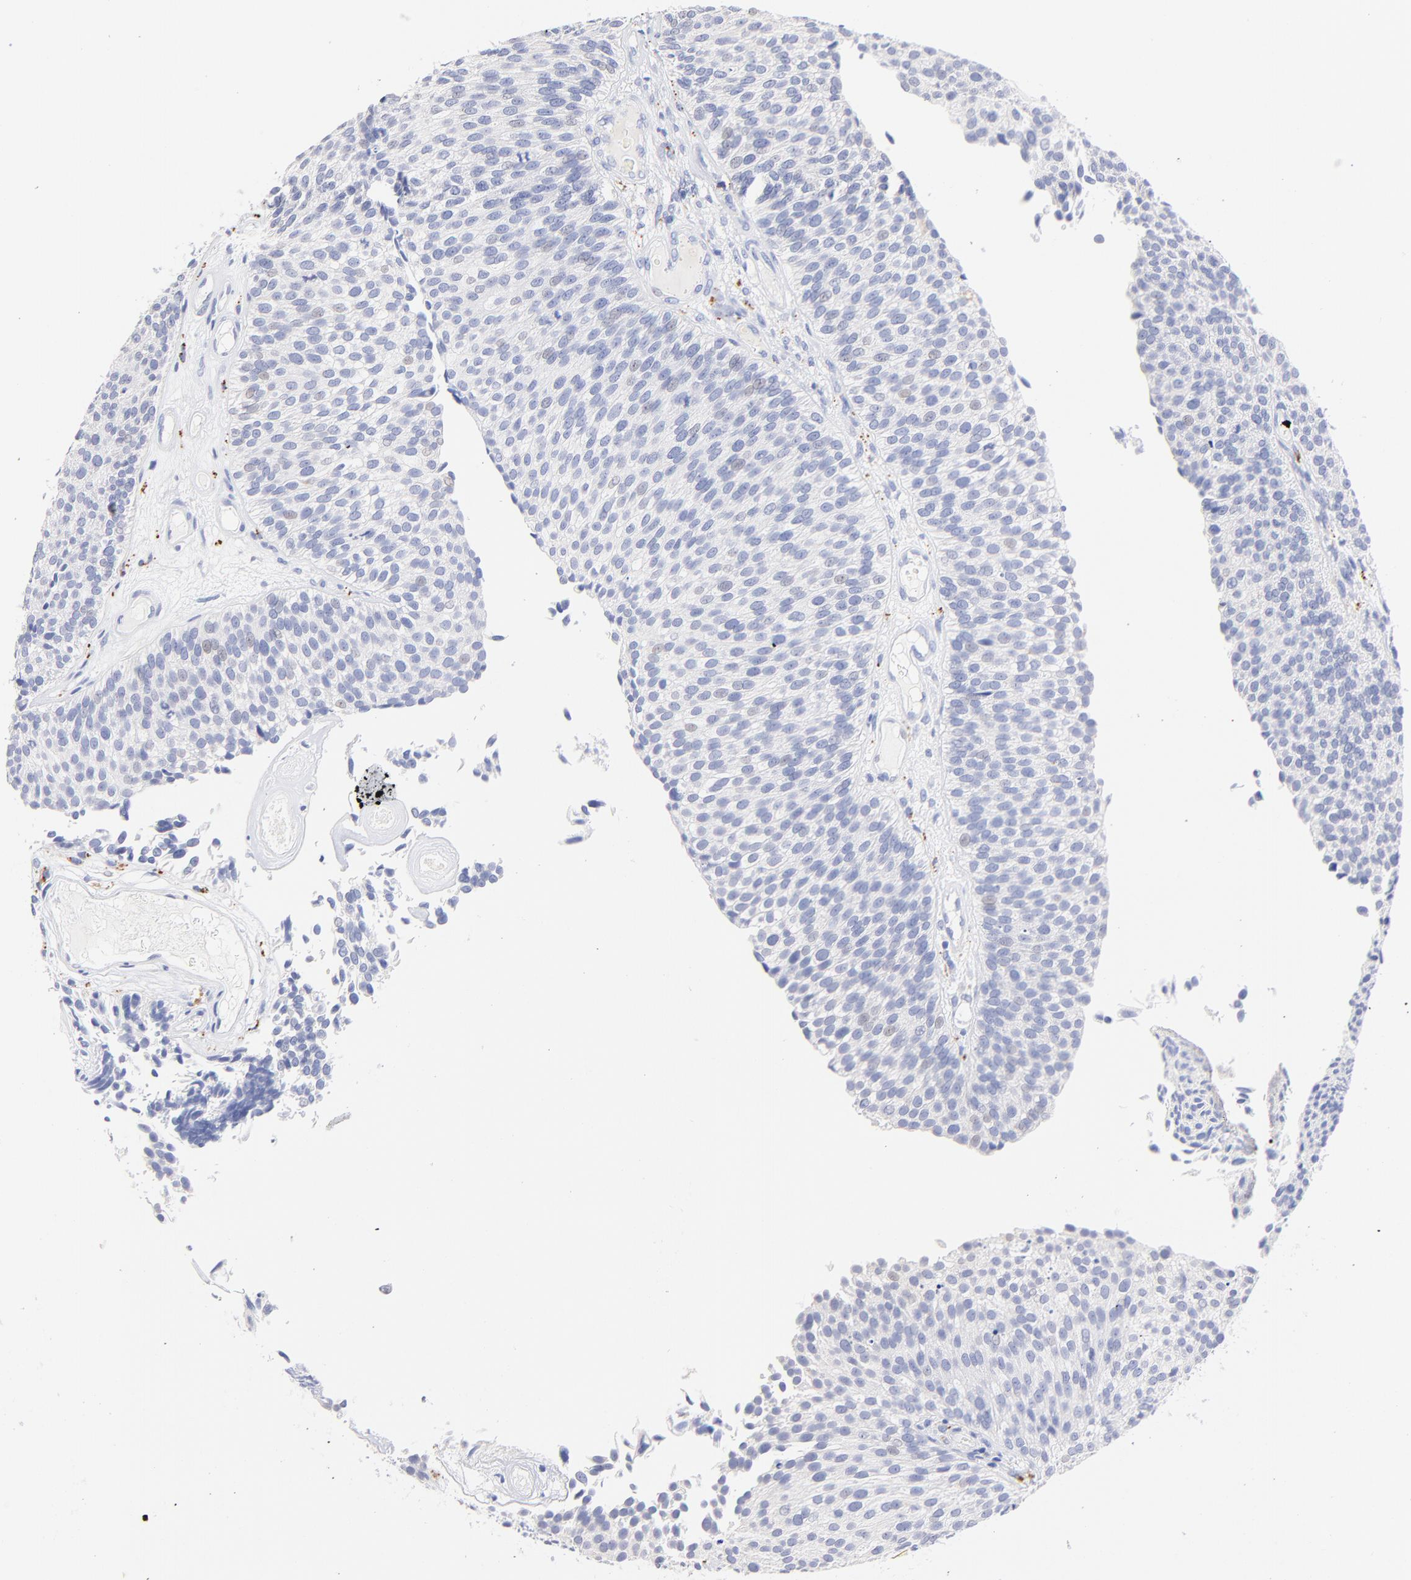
{"staining": {"intensity": "negative", "quantity": "none", "location": "none"}, "tissue": "urothelial cancer", "cell_type": "Tumor cells", "image_type": "cancer", "snomed": [{"axis": "morphology", "description": "Urothelial carcinoma, Low grade"}, {"axis": "topography", "description": "Urinary bladder"}], "caption": "Protein analysis of low-grade urothelial carcinoma reveals no significant positivity in tumor cells. The staining is performed using DAB (3,3'-diaminobenzidine) brown chromogen with nuclei counter-stained in using hematoxylin.", "gene": "CFAP57", "patient": {"sex": "male", "age": 84}}